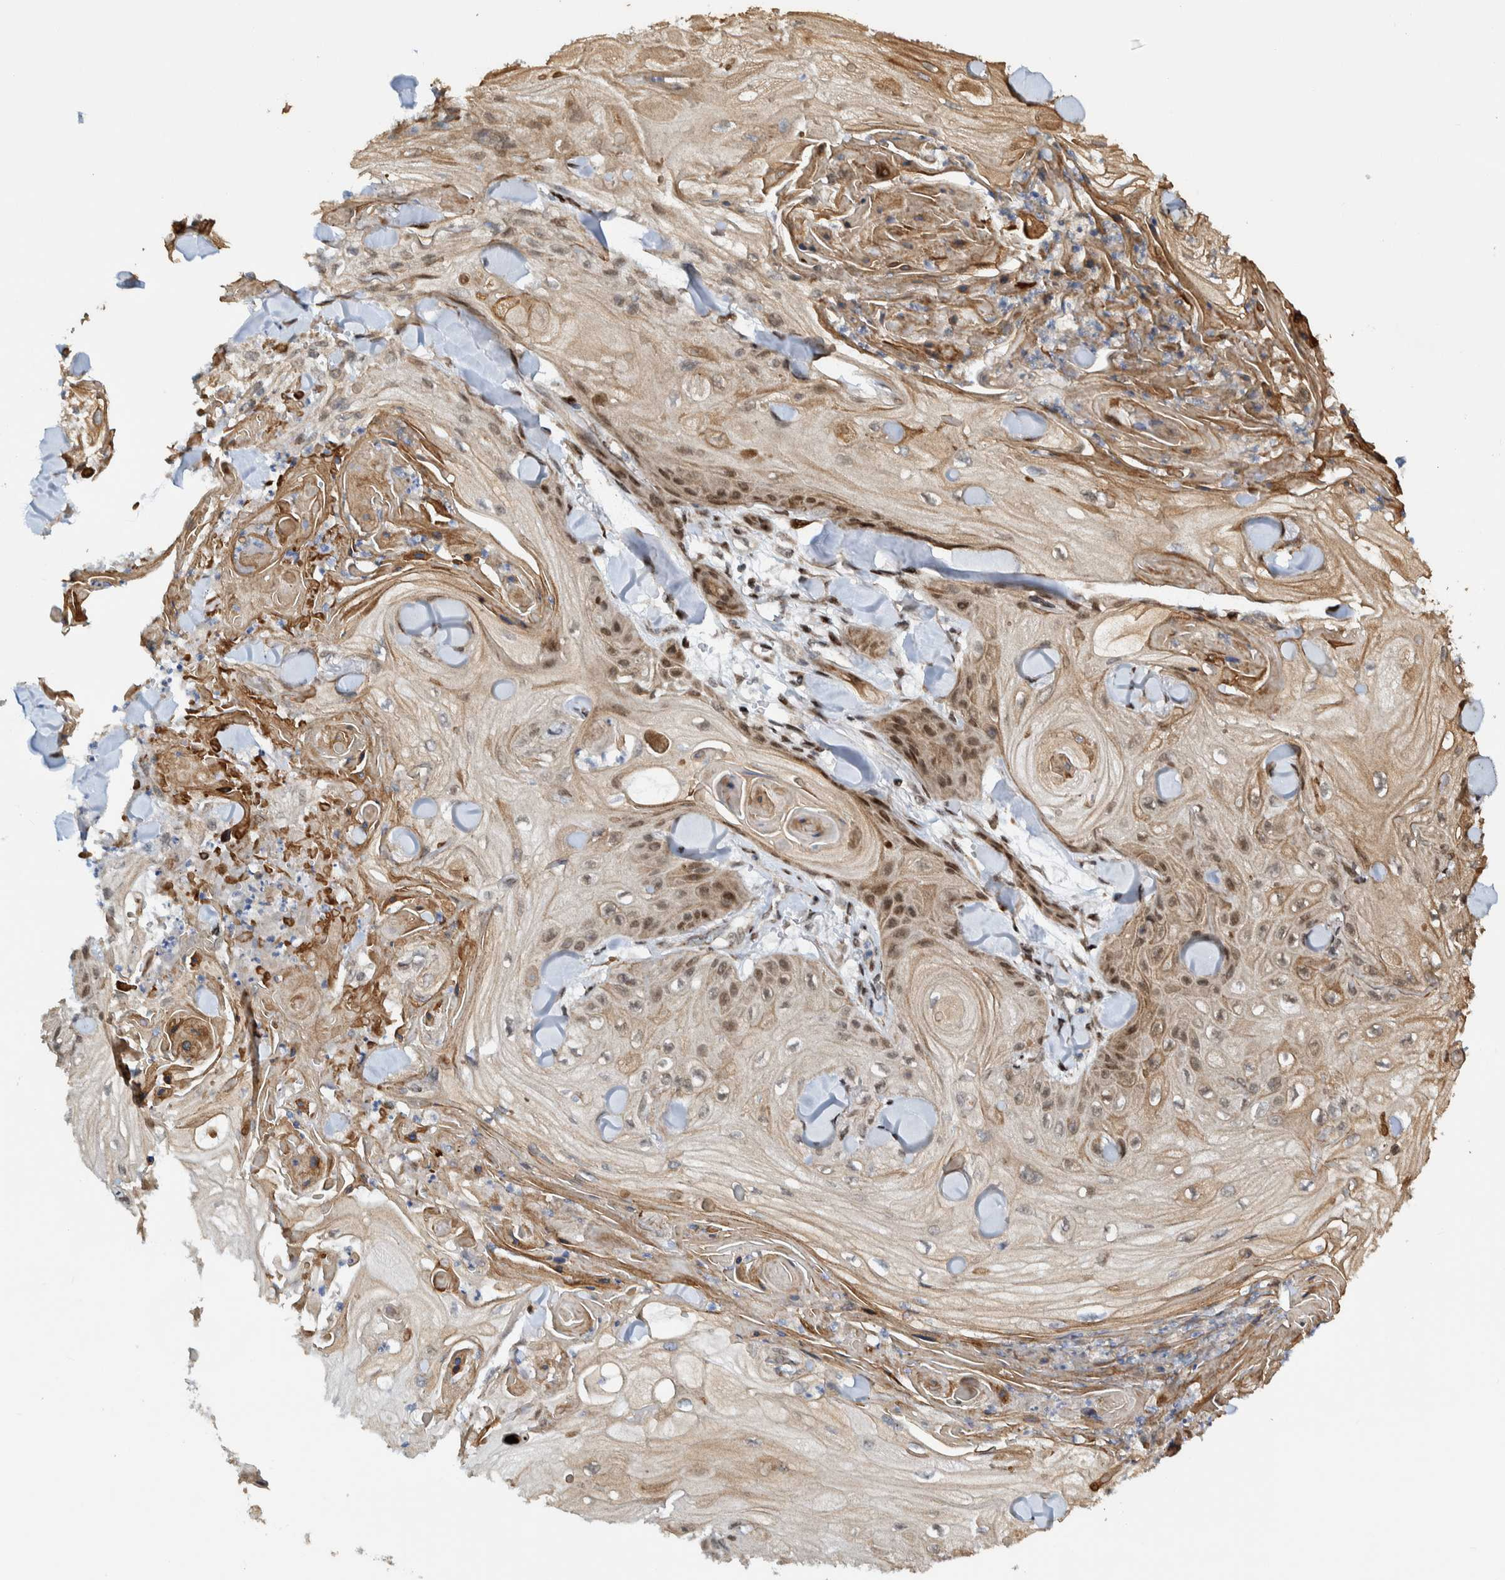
{"staining": {"intensity": "moderate", "quantity": "<25%", "location": "cytoplasmic/membranous,nuclear"}, "tissue": "skin cancer", "cell_type": "Tumor cells", "image_type": "cancer", "snomed": [{"axis": "morphology", "description": "Squamous cell carcinoma, NOS"}, {"axis": "topography", "description": "Skin"}], "caption": "Protein analysis of skin cancer (squamous cell carcinoma) tissue exhibits moderate cytoplasmic/membranous and nuclear staining in approximately <25% of tumor cells.", "gene": "CCDC57", "patient": {"sex": "male", "age": 74}}